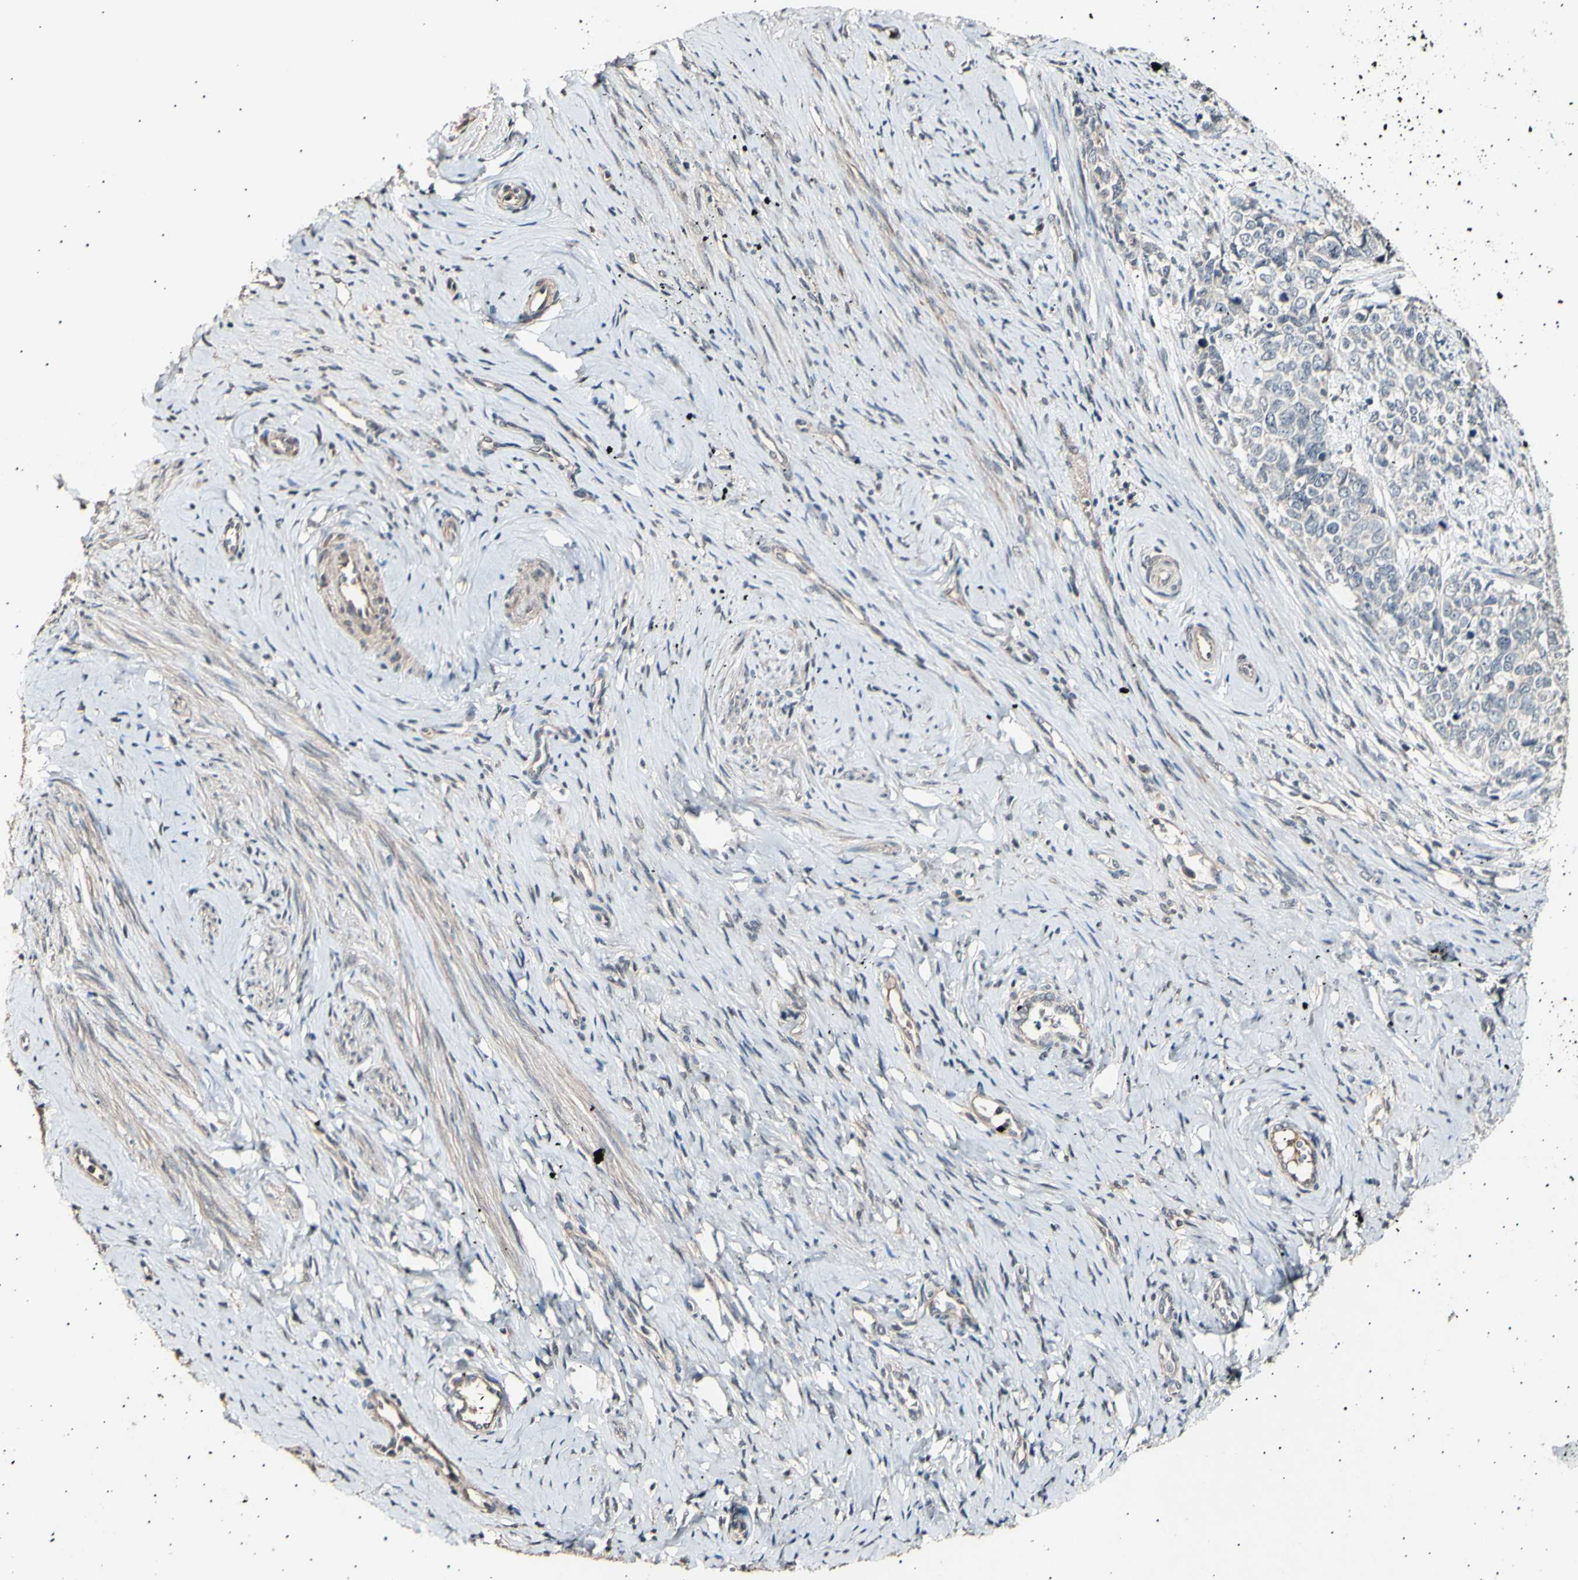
{"staining": {"intensity": "negative", "quantity": "none", "location": "none"}, "tissue": "cervical cancer", "cell_type": "Tumor cells", "image_type": "cancer", "snomed": [{"axis": "morphology", "description": "Squamous cell carcinoma, NOS"}, {"axis": "topography", "description": "Cervix"}], "caption": "A histopathology image of squamous cell carcinoma (cervical) stained for a protein exhibits no brown staining in tumor cells.", "gene": "AK1", "patient": {"sex": "female", "age": 63}}